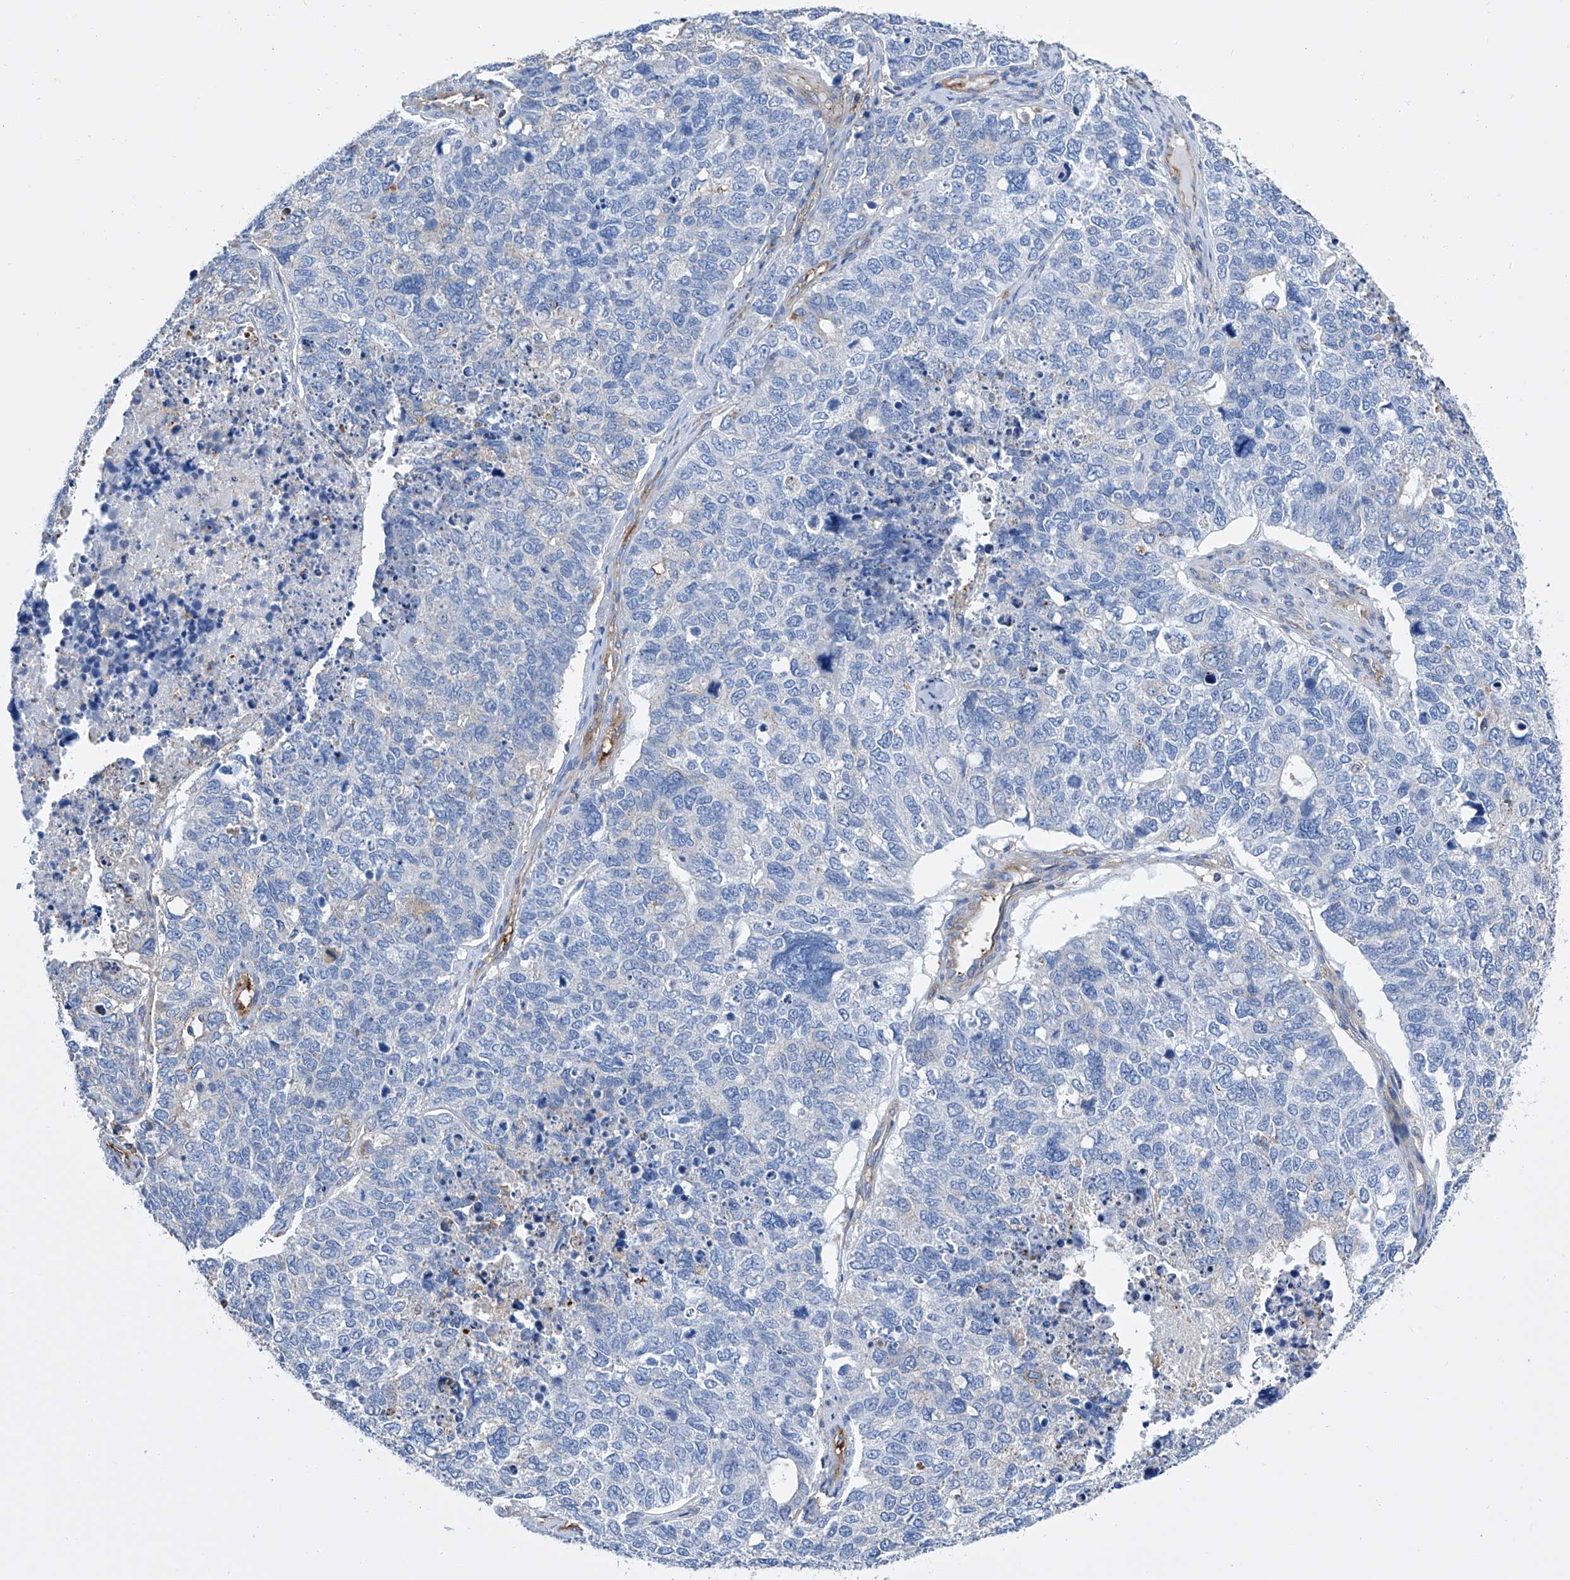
{"staining": {"intensity": "negative", "quantity": "none", "location": "none"}, "tissue": "cervical cancer", "cell_type": "Tumor cells", "image_type": "cancer", "snomed": [{"axis": "morphology", "description": "Squamous cell carcinoma, NOS"}, {"axis": "topography", "description": "Cervix"}], "caption": "This is an IHC image of cervical cancer (squamous cell carcinoma). There is no staining in tumor cells.", "gene": "GPT", "patient": {"sex": "female", "age": 63}}